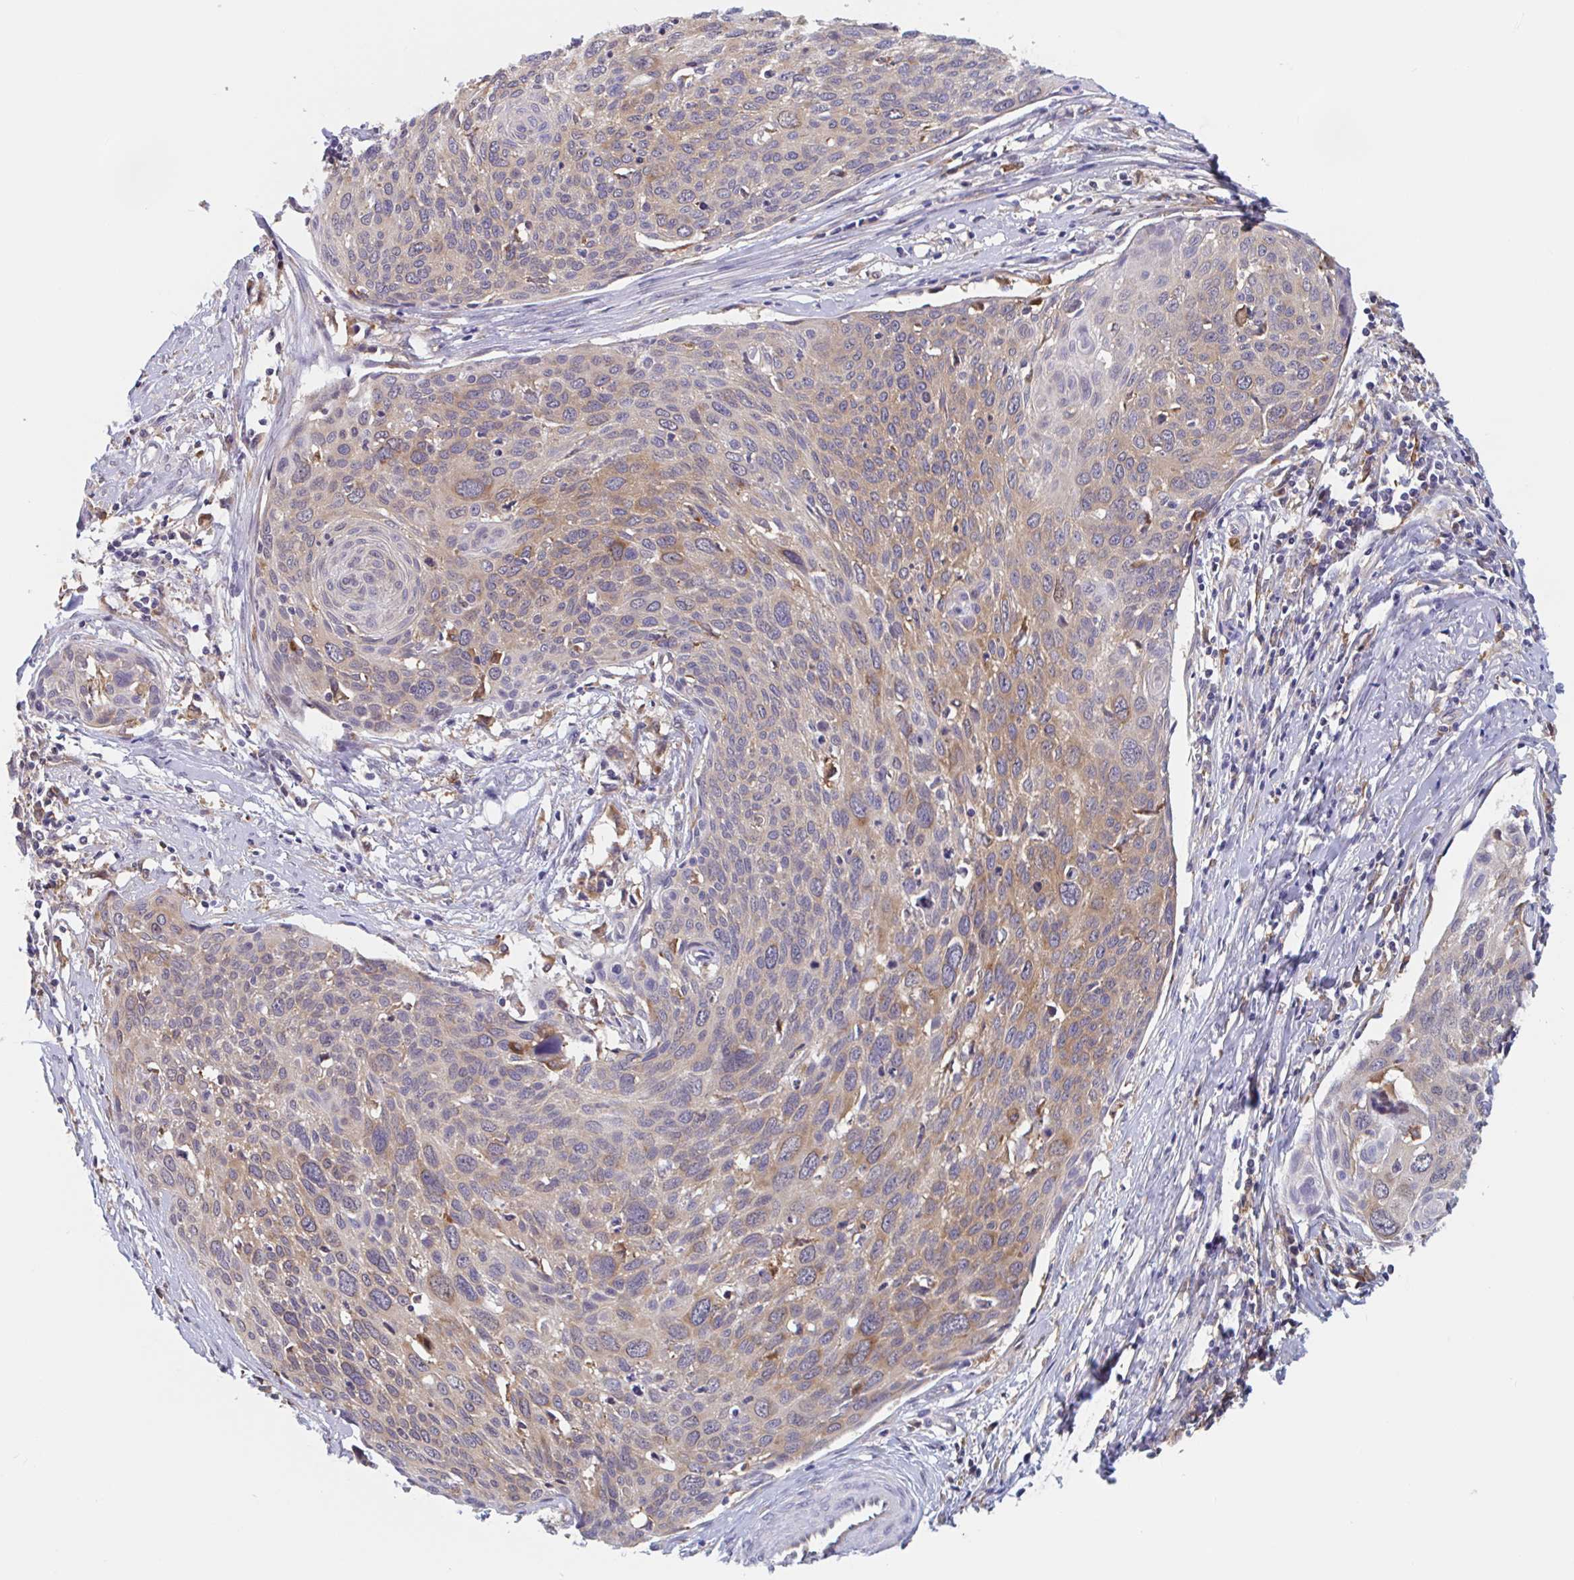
{"staining": {"intensity": "moderate", "quantity": "25%-75%", "location": "cytoplasmic/membranous"}, "tissue": "cervical cancer", "cell_type": "Tumor cells", "image_type": "cancer", "snomed": [{"axis": "morphology", "description": "Squamous cell carcinoma, NOS"}, {"axis": "topography", "description": "Cervix"}], "caption": "The histopathology image reveals immunohistochemical staining of cervical squamous cell carcinoma. There is moderate cytoplasmic/membranous expression is appreciated in approximately 25%-75% of tumor cells.", "gene": "SNX8", "patient": {"sex": "female", "age": 49}}